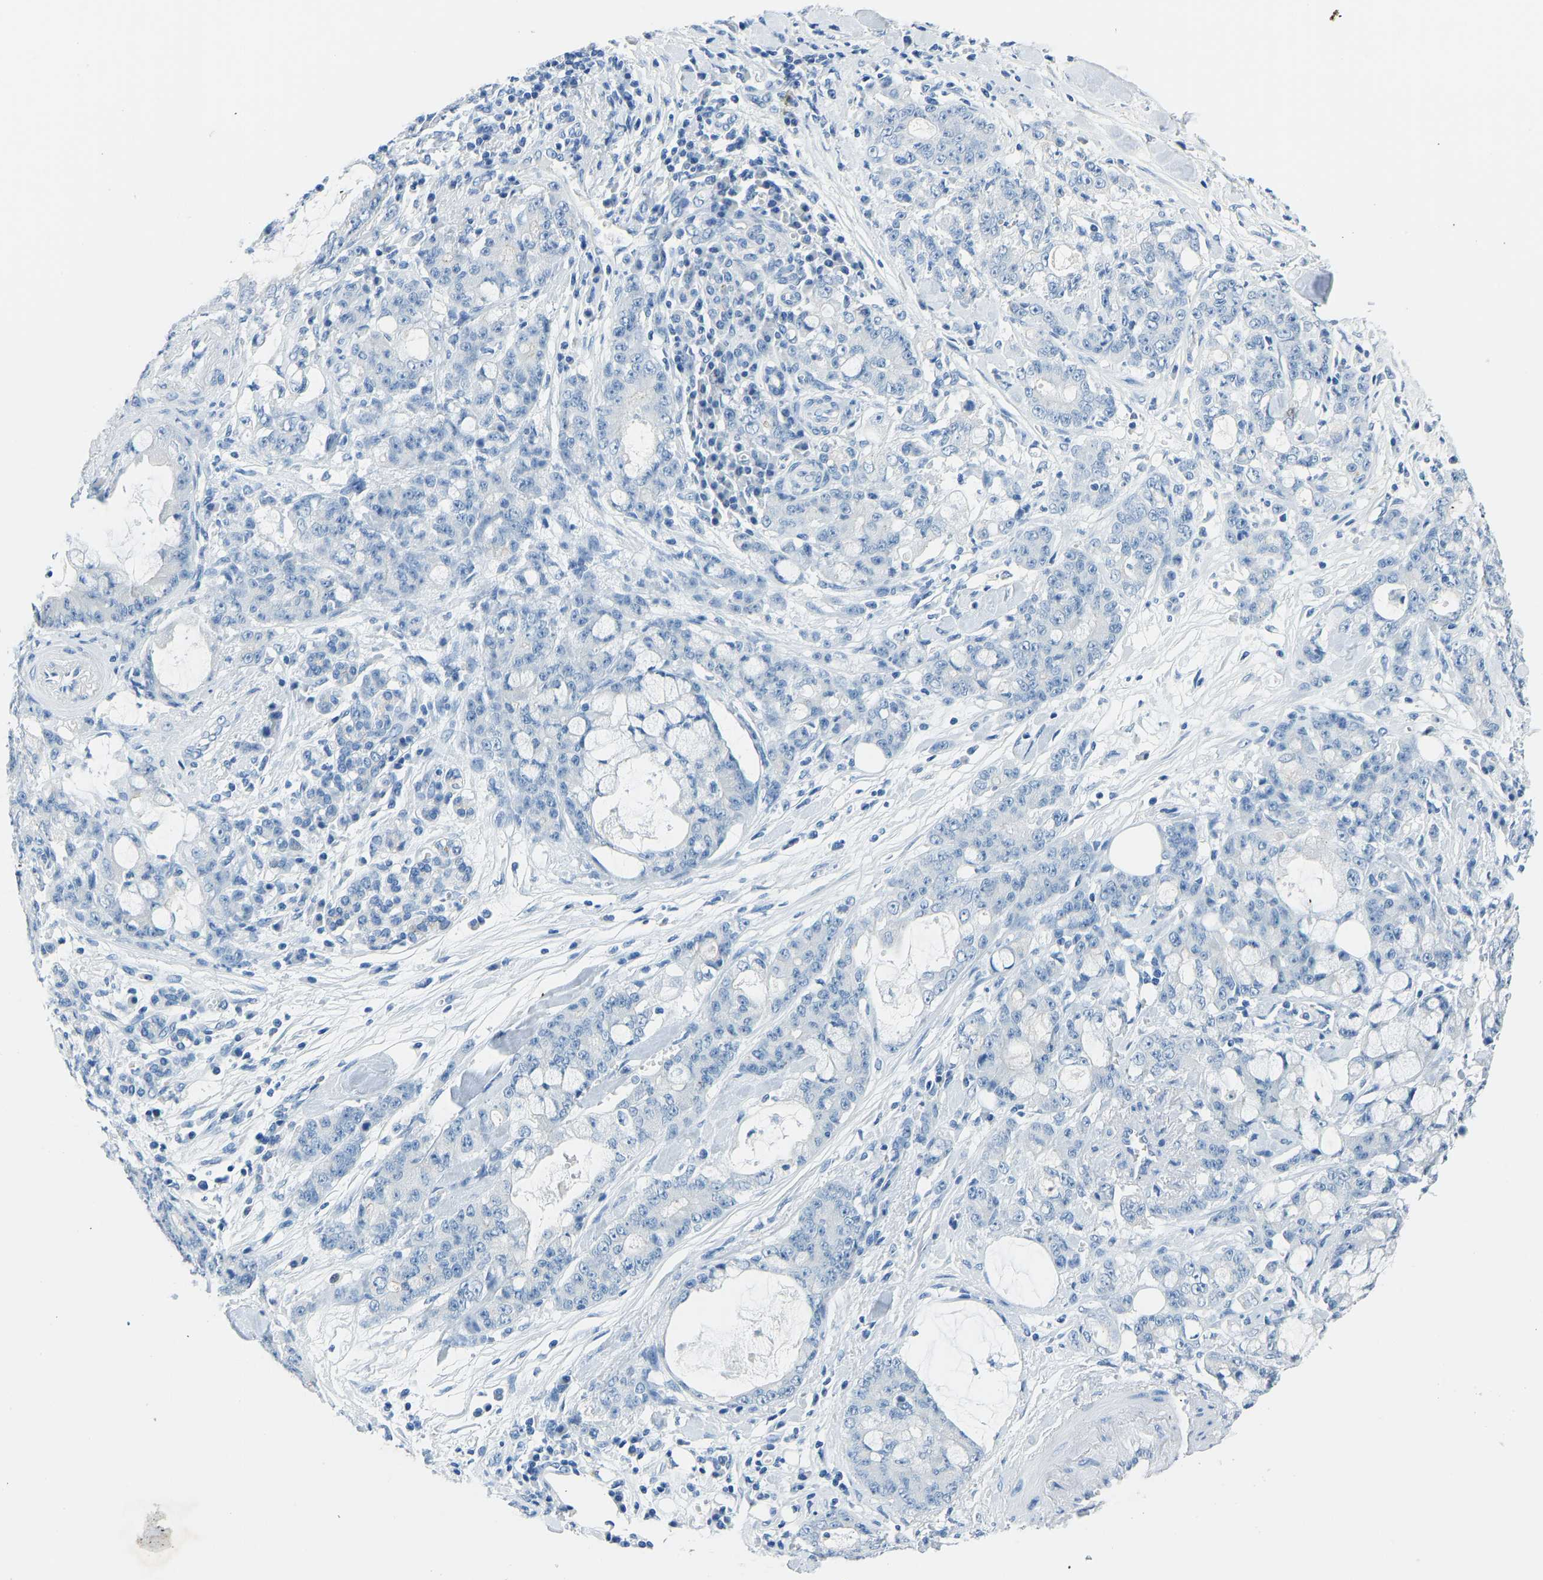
{"staining": {"intensity": "negative", "quantity": "none", "location": "none"}, "tissue": "pancreatic cancer", "cell_type": "Tumor cells", "image_type": "cancer", "snomed": [{"axis": "morphology", "description": "Adenocarcinoma, NOS"}, {"axis": "topography", "description": "Pancreas"}], "caption": "Immunohistochemistry histopathology image of neoplastic tissue: human pancreatic adenocarcinoma stained with DAB (3,3'-diaminobenzidine) demonstrates no significant protein expression in tumor cells.", "gene": "SERPINB3", "patient": {"sex": "female", "age": 73}}